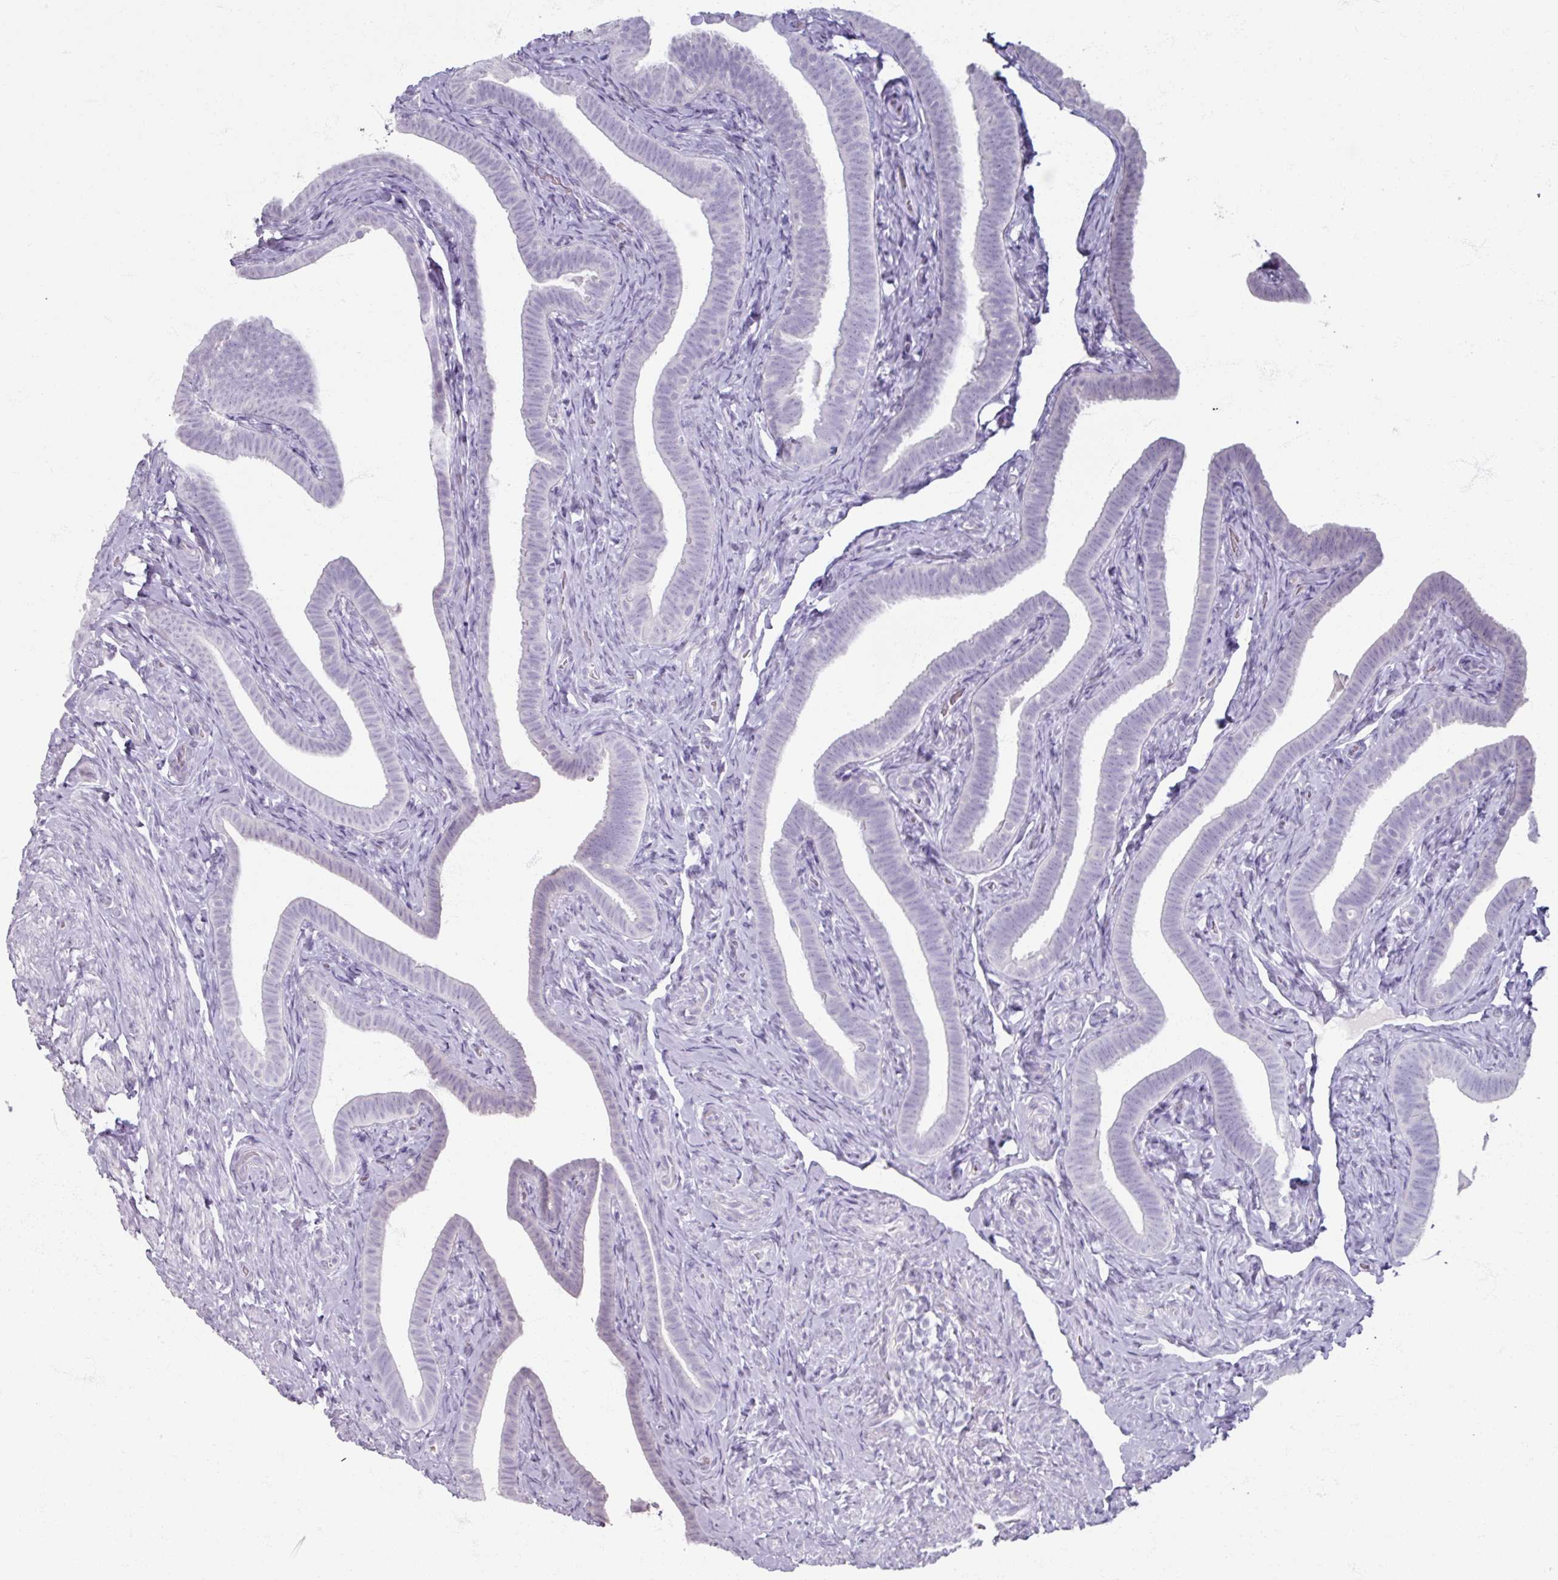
{"staining": {"intensity": "negative", "quantity": "none", "location": "none"}, "tissue": "fallopian tube", "cell_type": "Glandular cells", "image_type": "normal", "snomed": [{"axis": "morphology", "description": "Normal tissue, NOS"}, {"axis": "topography", "description": "Fallopian tube"}], "caption": "Fallopian tube stained for a protein using IHC reveals no staining glandular cells.", "gene": "TG", "patient": {"sex": "female", "age": 69}}